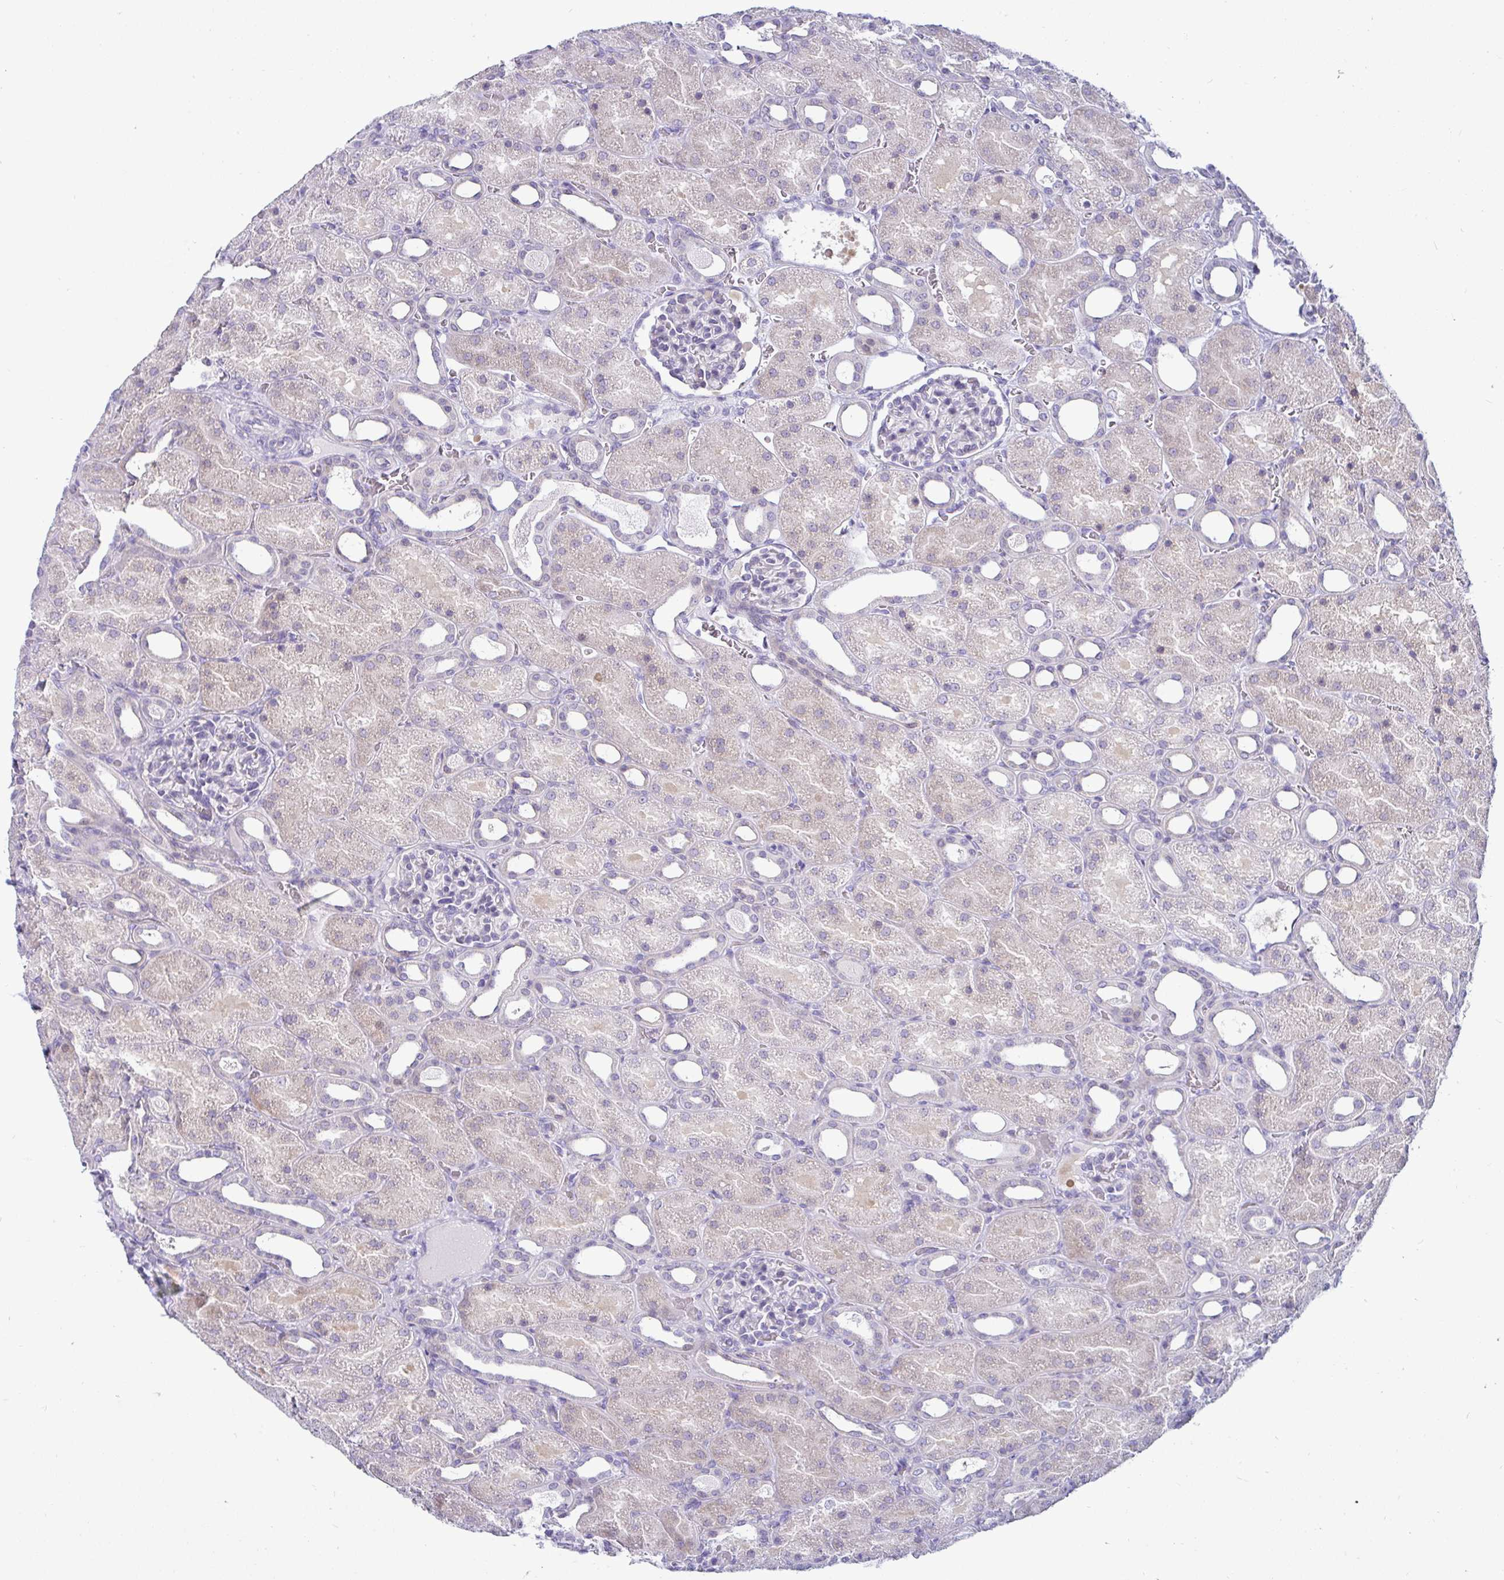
{"staining": {"intensity": "negative", "quantity": "none", "location": "none"}, "tissue": "kidney", "cell_type": "Cells in glomeruli", "image_type": "normal", "snomed": [{"axis": "morphology", "description": "Normal tissue, NOS"}, {"axis": "topography", "description": "Kidney"}], "caption": "Immunohistochemistry micrograph of benign kidney: human kidney stained with DAB demonstrates no significant protein staining in cells in glomeruli.", "gene": "TFPI2", "patient": {"sex": "male", "age": 2}}